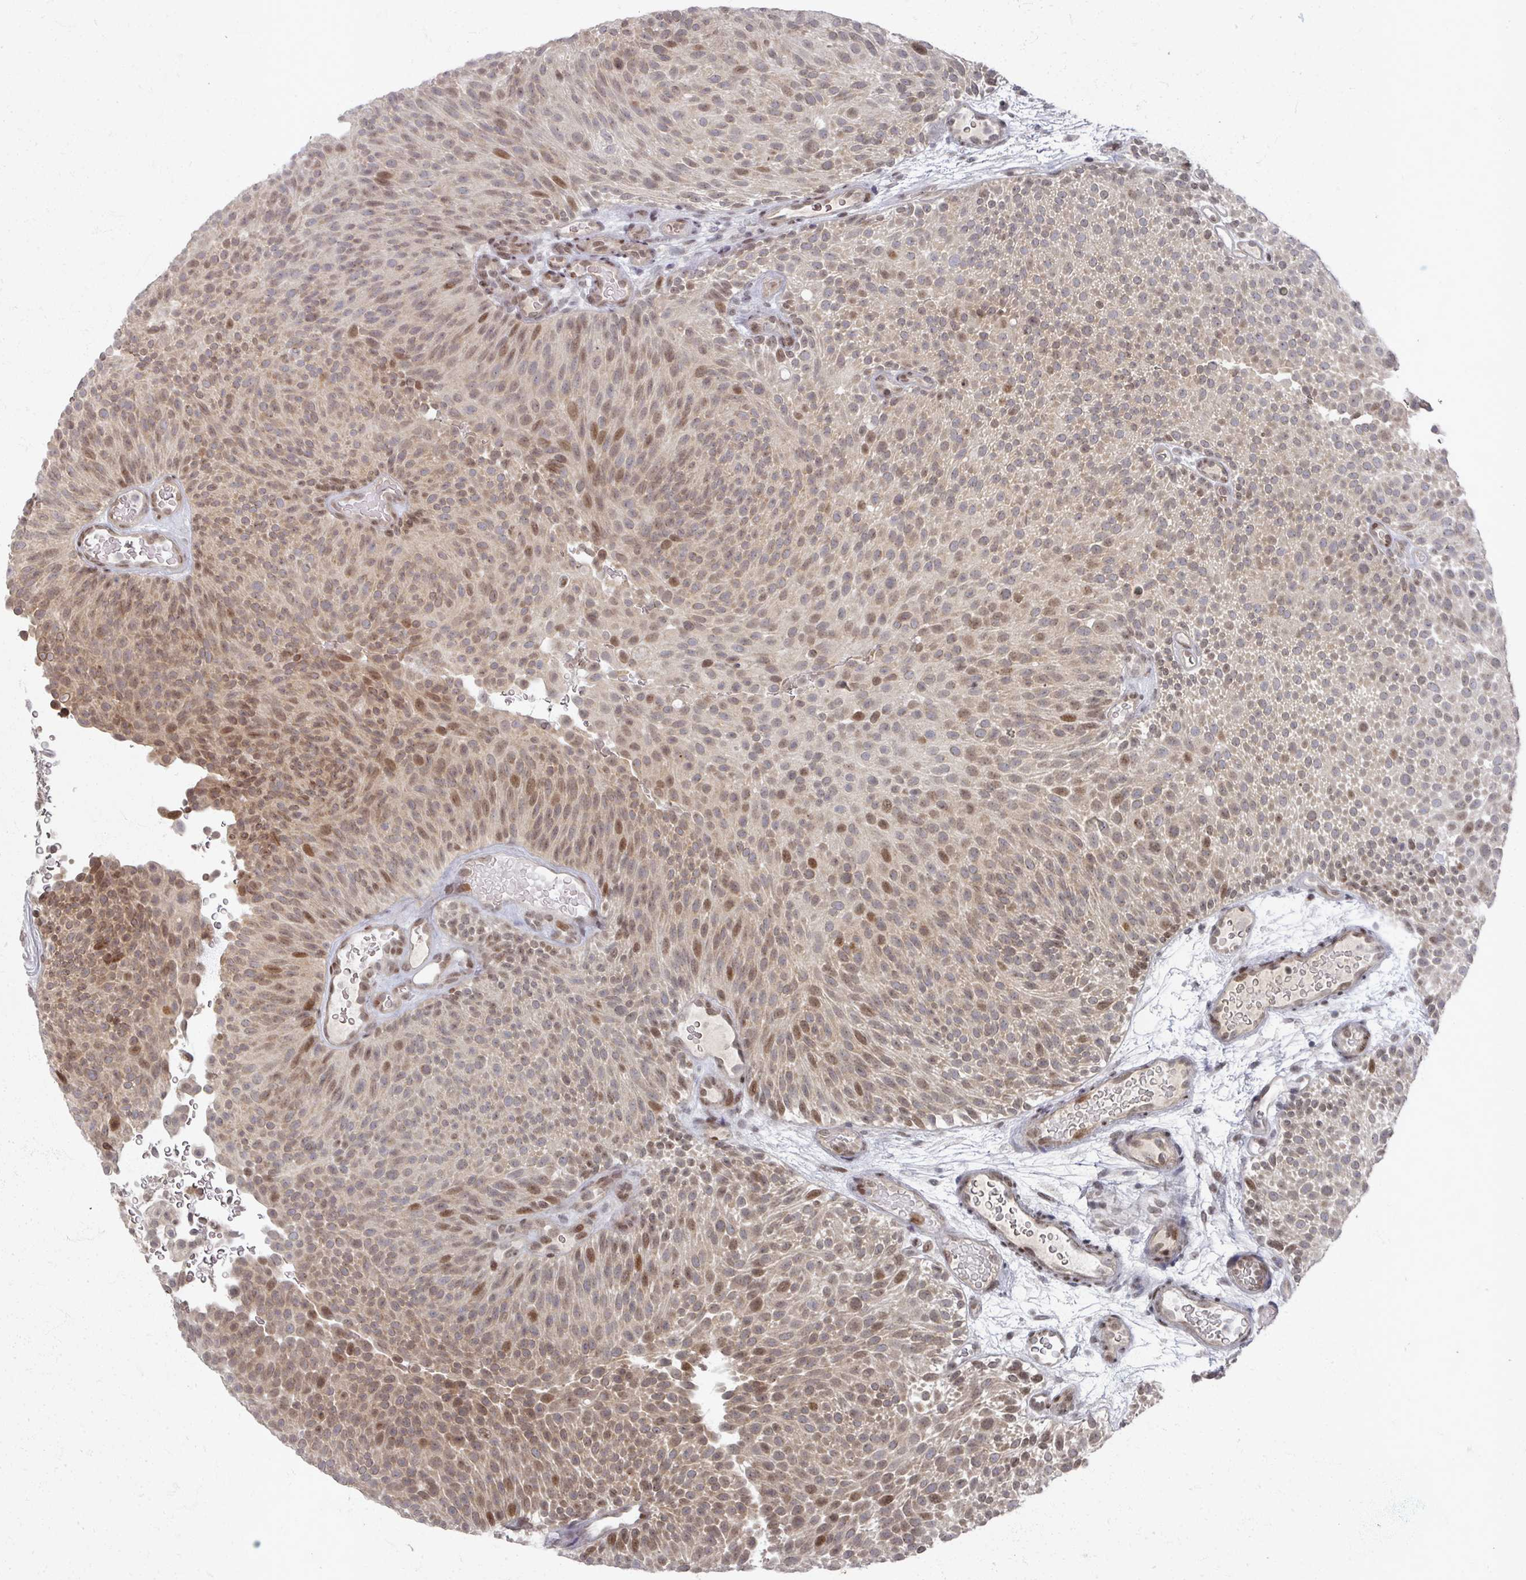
{"staining": {"intensity": "moderate", "quantity": ">75%", "location": "cytoplasmic/membranous,nuclear"}, "tissue": "urothelial cancer", "cell_type": "Tumor cells", "image_type": "cancer", "snomed": [{"axis": "morphology", "description": "Urothelial carcinoma, Low grade"}, {"axis": "topography", "description": "Urinary bladder"}], "caption": "Immunohistochemistry (IHC) (DAB) staining of urothelial cancer reveals moderate cytoplasmic/membranous and nuclear protein positivity in about >75% of tumor cells.", "gene": "PSKH1", "patient": {"sex": "male", "age": 78}}